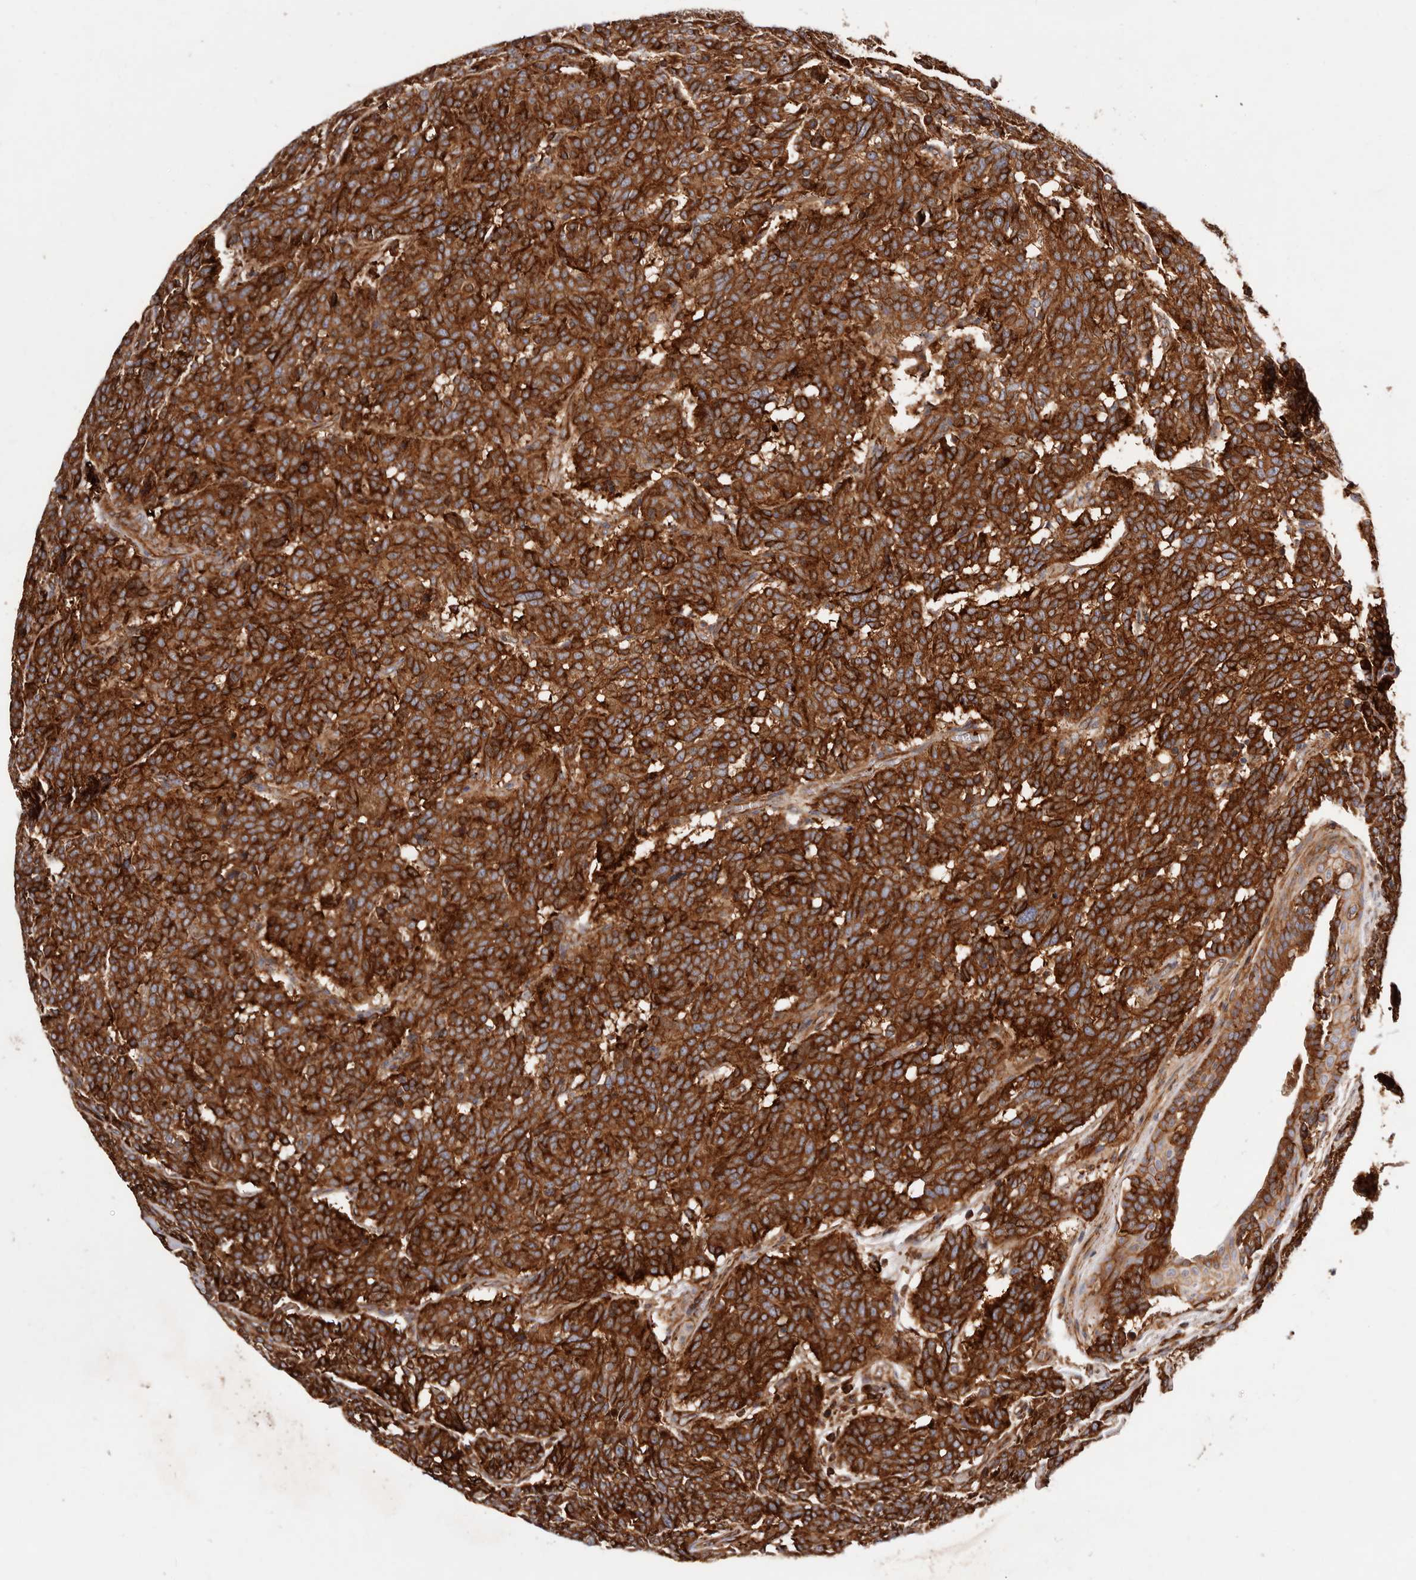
{"staining": {"intensity": "strong", "quantity": ">75%", "location": "cytoplasmic/membranous"}, "tissue": "carcinoid", "cell_type": "Tumor cells", "image_type": "cancer", "snomed": [{"axis": "morphology", "description": "Carcinoid, malignant, NOS"}, {"axis": "topography", "description": "Lung"}], "caption": "A micrograph of carcinoid (malignant) stained for a protein shows strong cytoplasmic/membranous brown staining in tumor cells.", "gene": "PTPN22", "patient": {"sex": "female", "age": 46}}